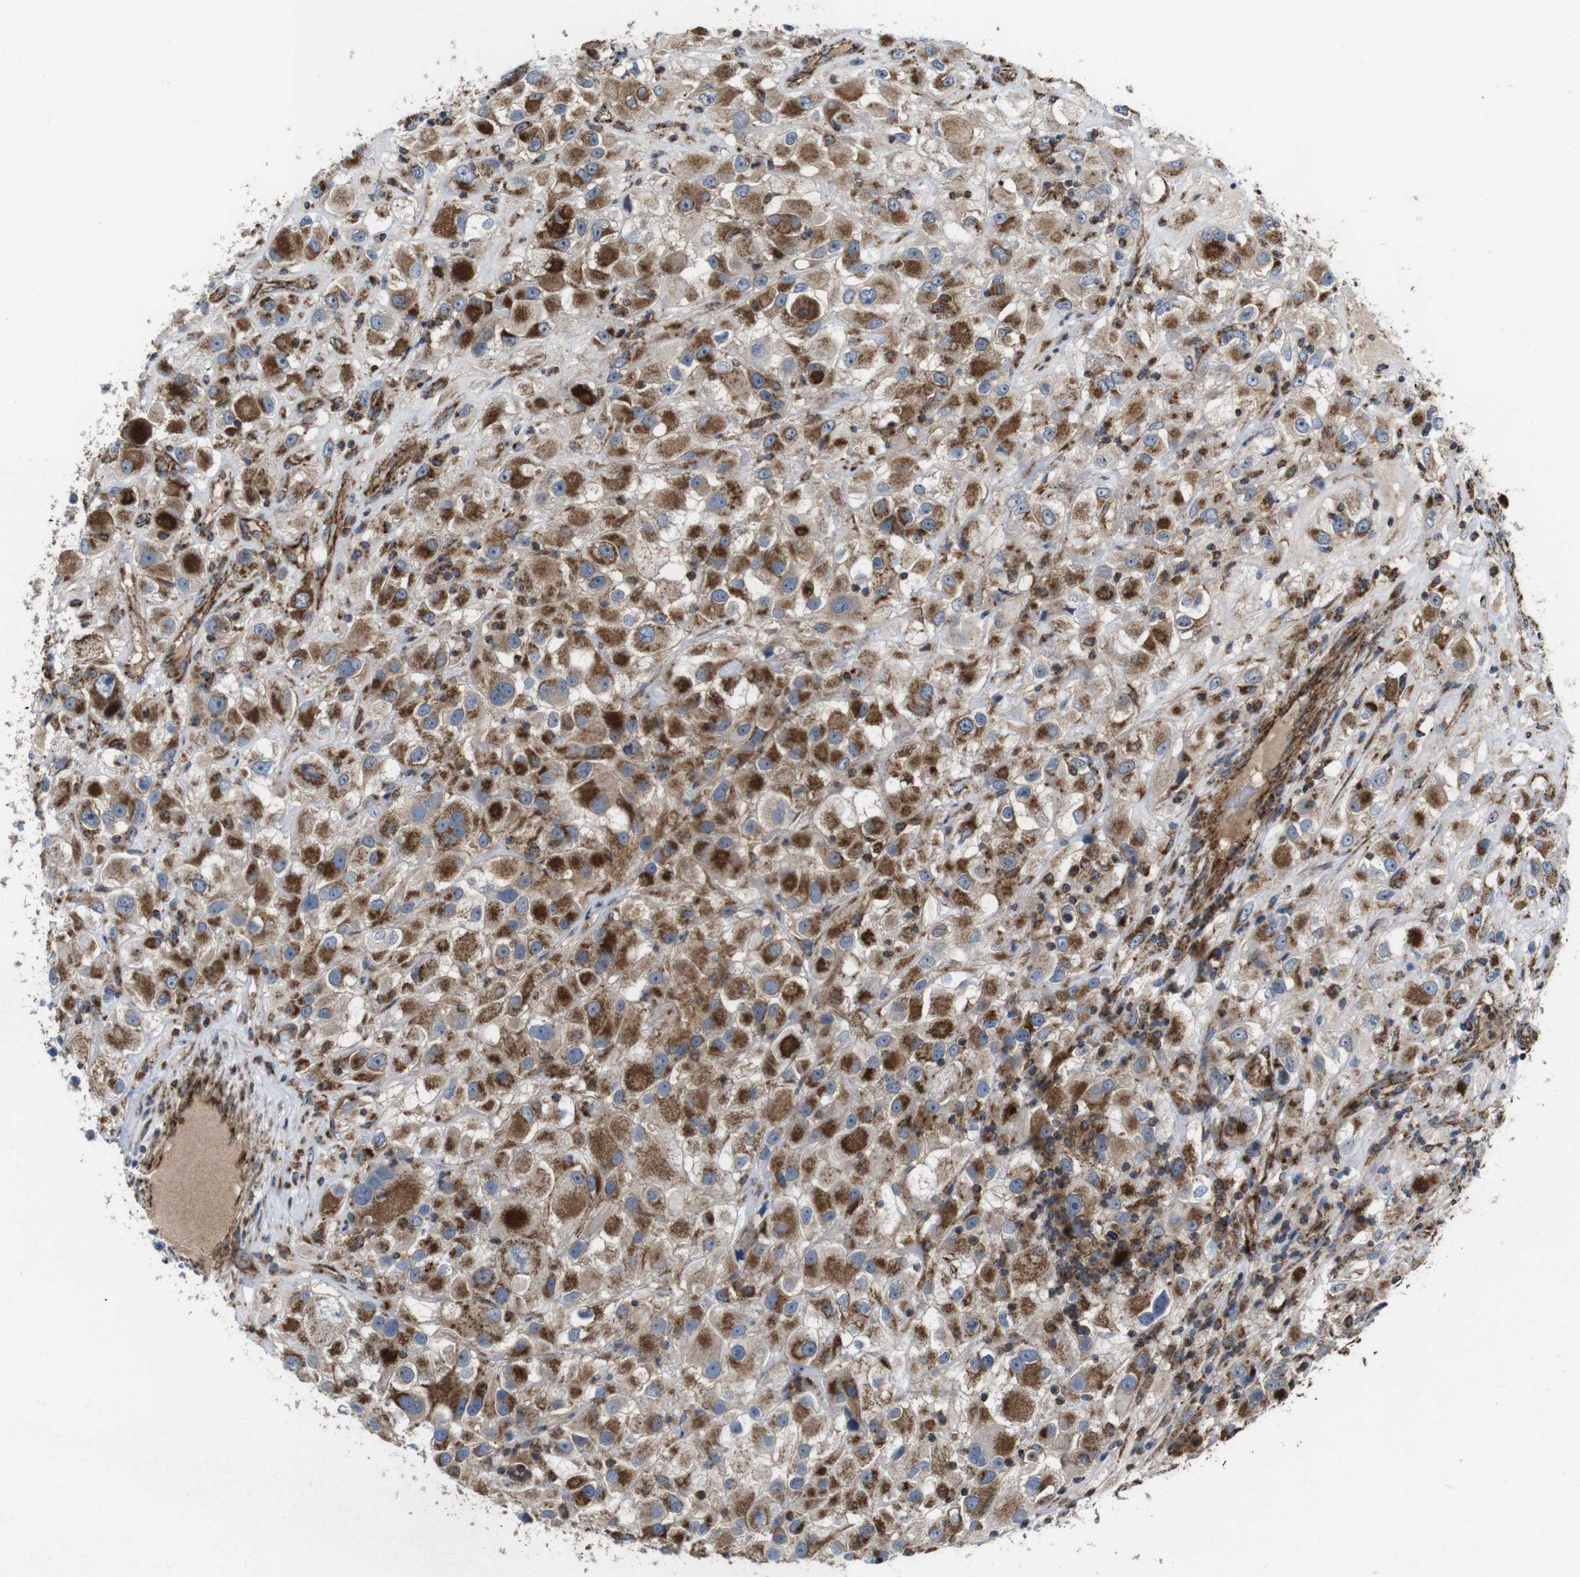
{"staining": {"intensity": "strong", "quantity": "25%-75%", "location": "cytoplasmic/membranous"}, "tissue": "renal cancer", "cell_type": "Tumor cells", "image_type": "cancer", "snomed": [{"axis": "morphology", "description": "Adenocarcinoma, NOS"}, {"axis": "topography", "description": "Kidney"}], "caption": "Strong cytoplasmic/membranous expression is appreciated in approximately 25%-75% of tumor cells in renal adenocarcinoma. (Brightfield microscopy of DAB IHC at high magnification).", "gene": "HK1", "patient": {"sex": "female", "age": 52}}